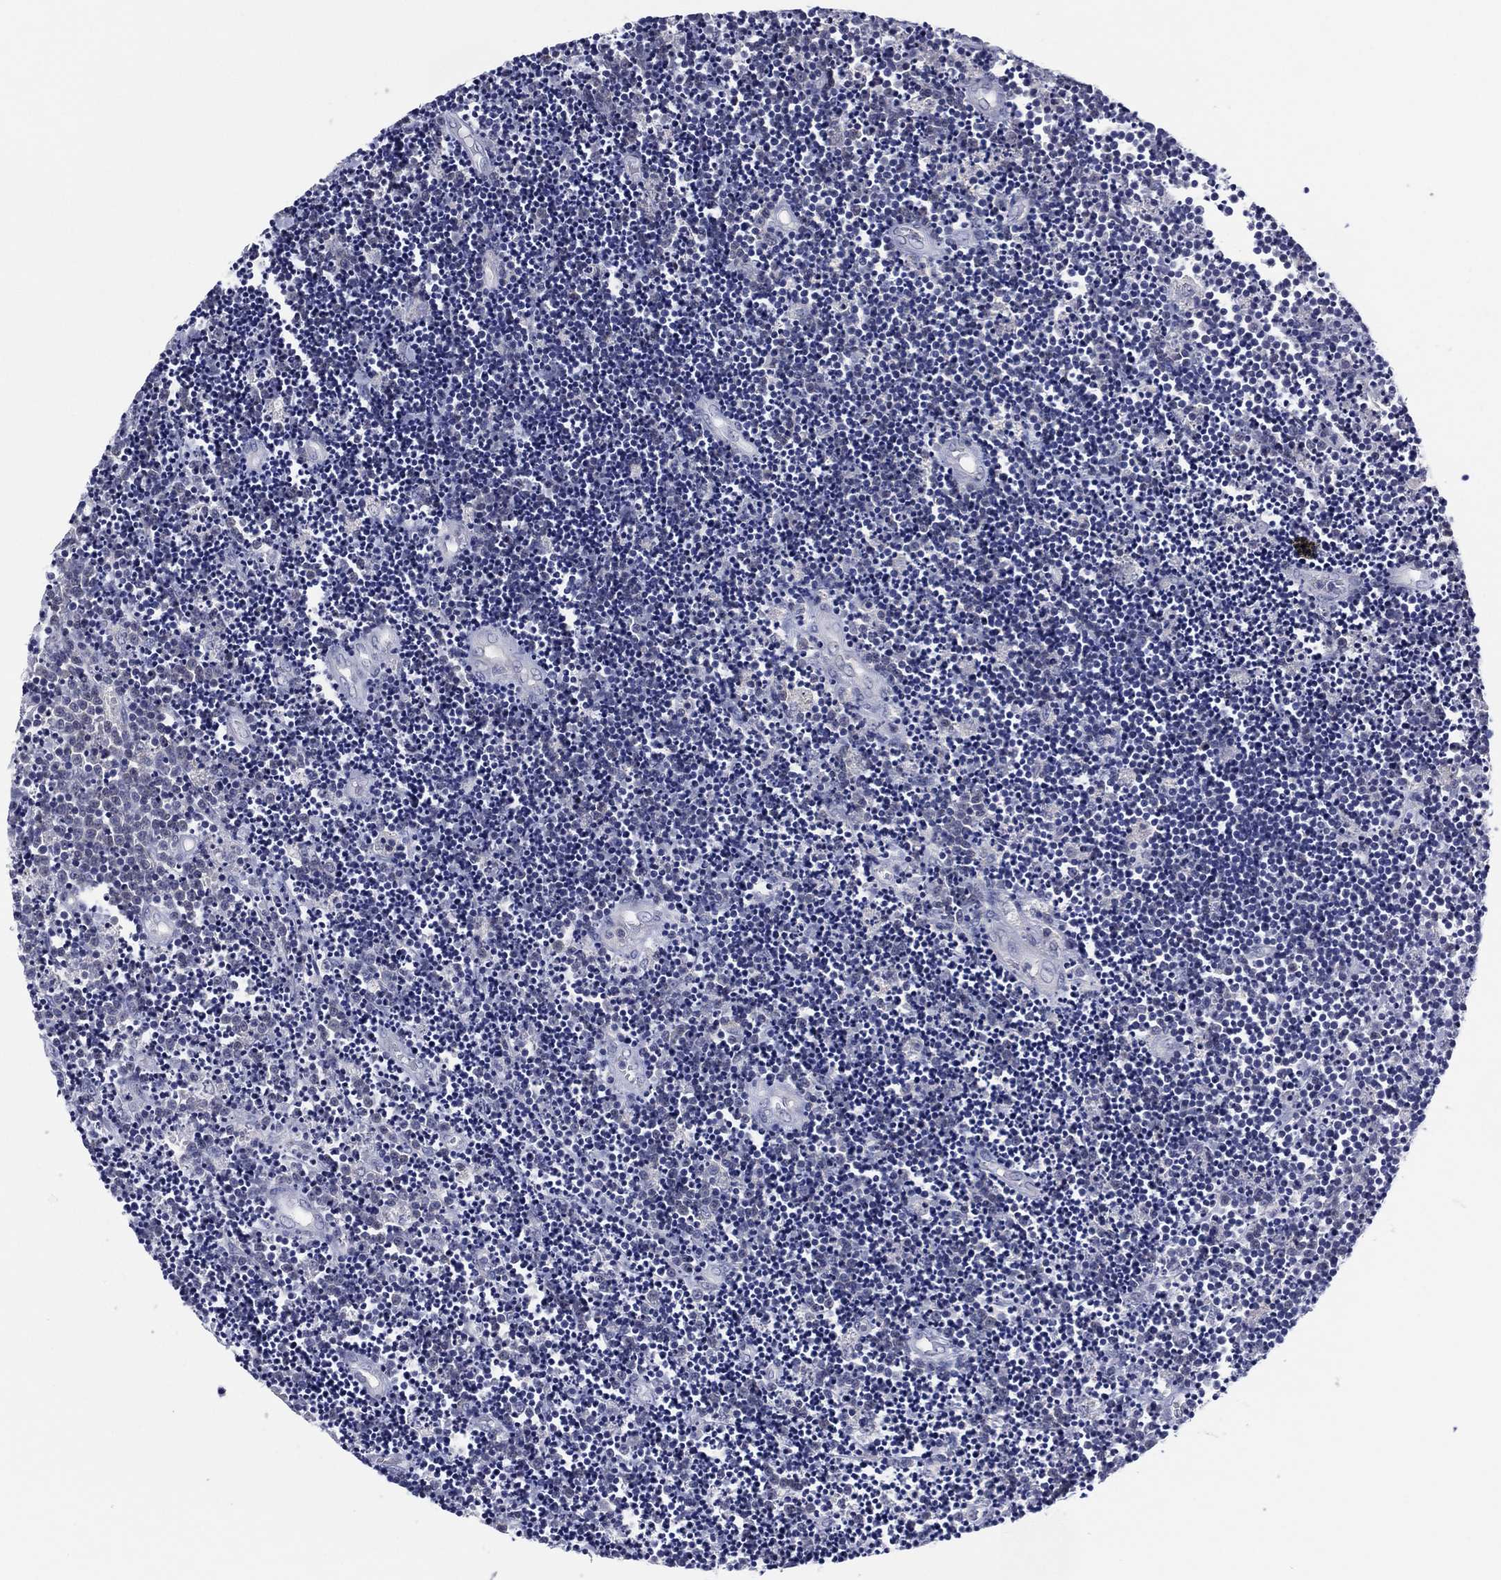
{"staining": {"intensity": "negative", "quantity": "none", "location": "none"}, "tissue": "lymphoma", "cell_type": "Tumor cells", "image_type": "cancer", "snomed": [{"axis": "morphology", "description": "Malignant lymphoma, non-Hodgkin's type, Low grade"}, {"axis": "topography", "description": "Brain"}], "caption": "Low-grade malignant lymphoma, non-Hodgkin's type was stained to show a protein in brown. There is no significant staining in tumor cells. (Stains: DAB immunohistochemistry (IHC) with hematoxylin counter stain, Microscopy: brightfield microscopy at high magnification).", "gene": "TRIM31", "patient": {"sex": "female", "age": 66}}